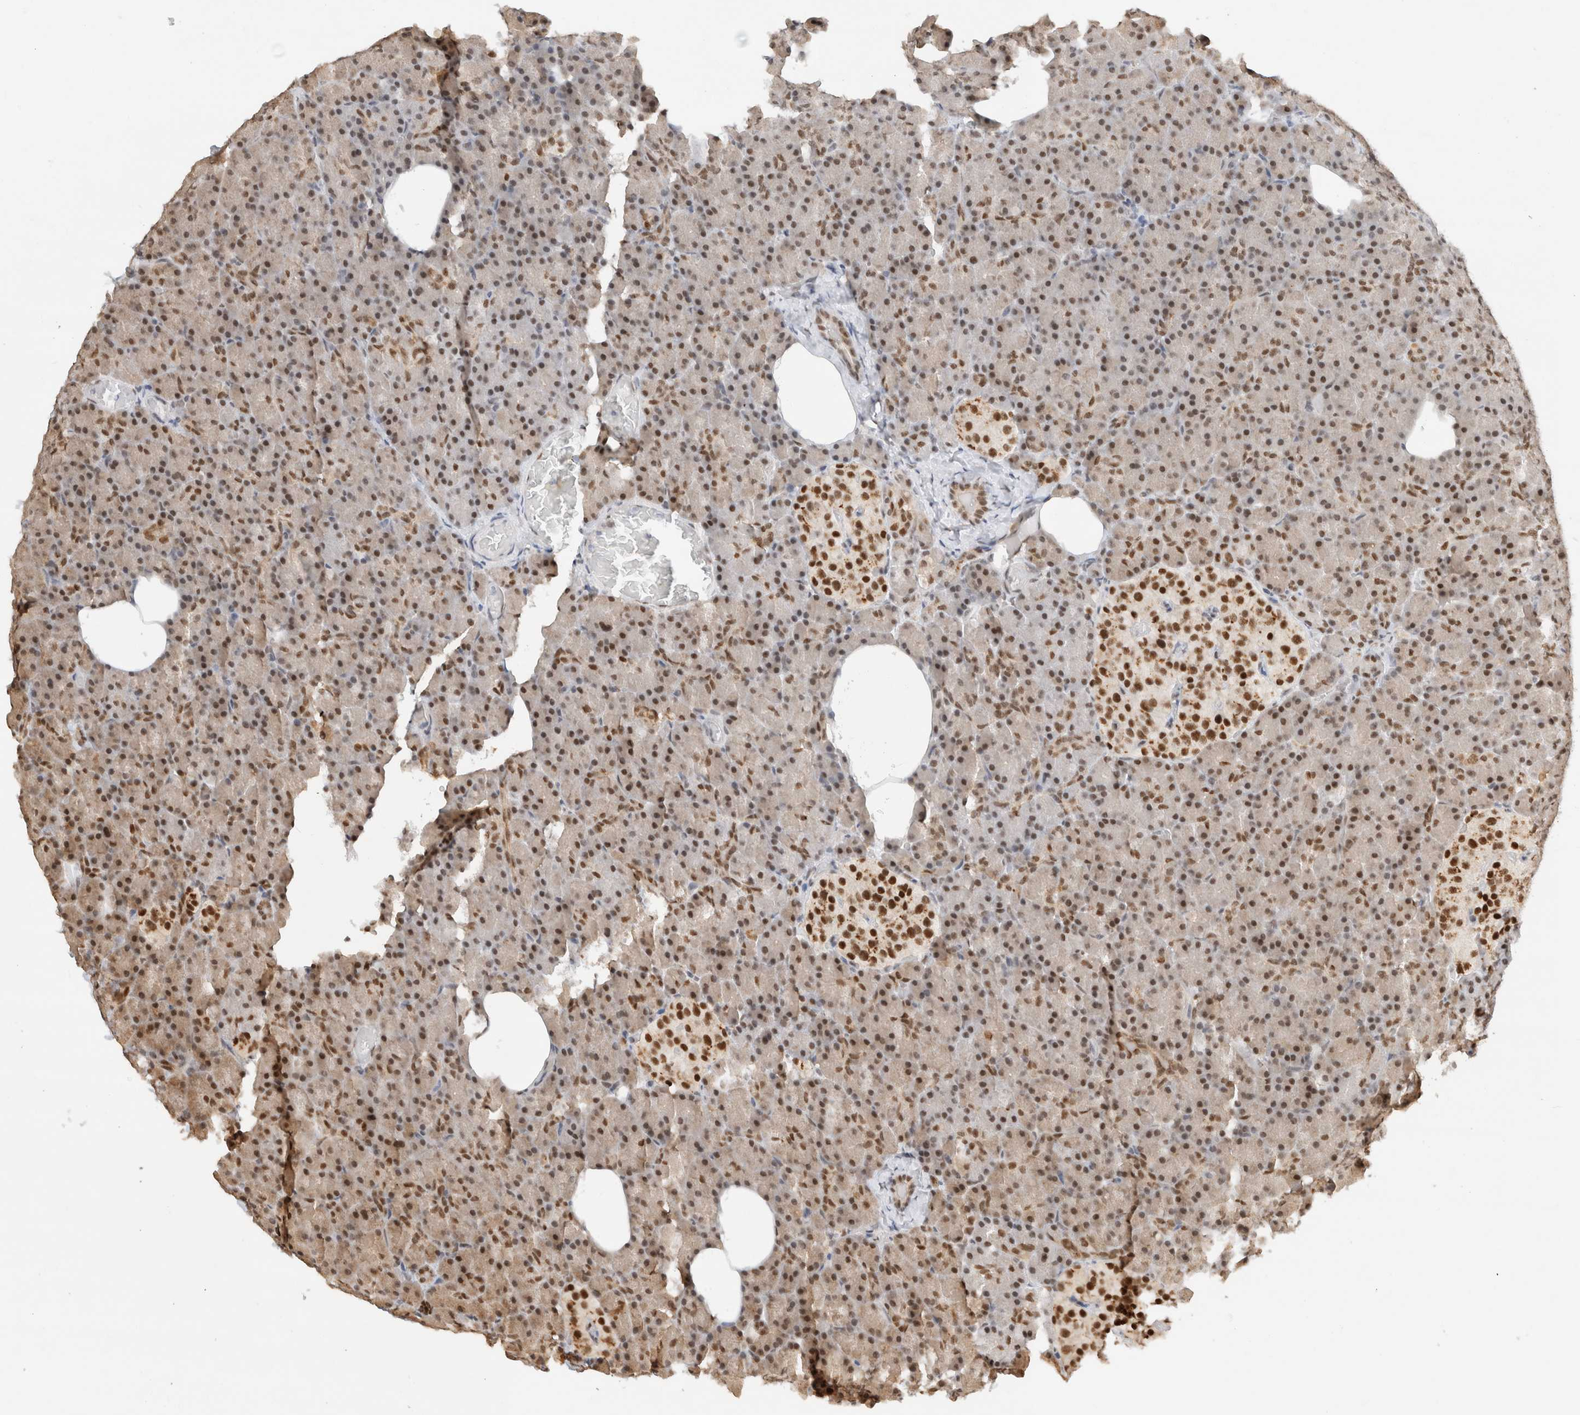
{"staining": {"intensity": "moderate", "quantity": ">75%", "location": "nuclear"}, "tissue": "pancreas", "cell_type": "Exocrine glandular cells", "image_type": "normal", "snomed": [{"axis": "morphology", "description": "Normal tissue, NOS"}, {"axis": "topography", "description": "Pancreas"}], "caption": "Immunohistochemical staining of benign human pancreas exhibits >75% levels of moderate nuclear protein expression in approximately >75% of exocrine glandular cells.", "gene": "GTF2I", "patient": {"sex": "female", "age": 43}}